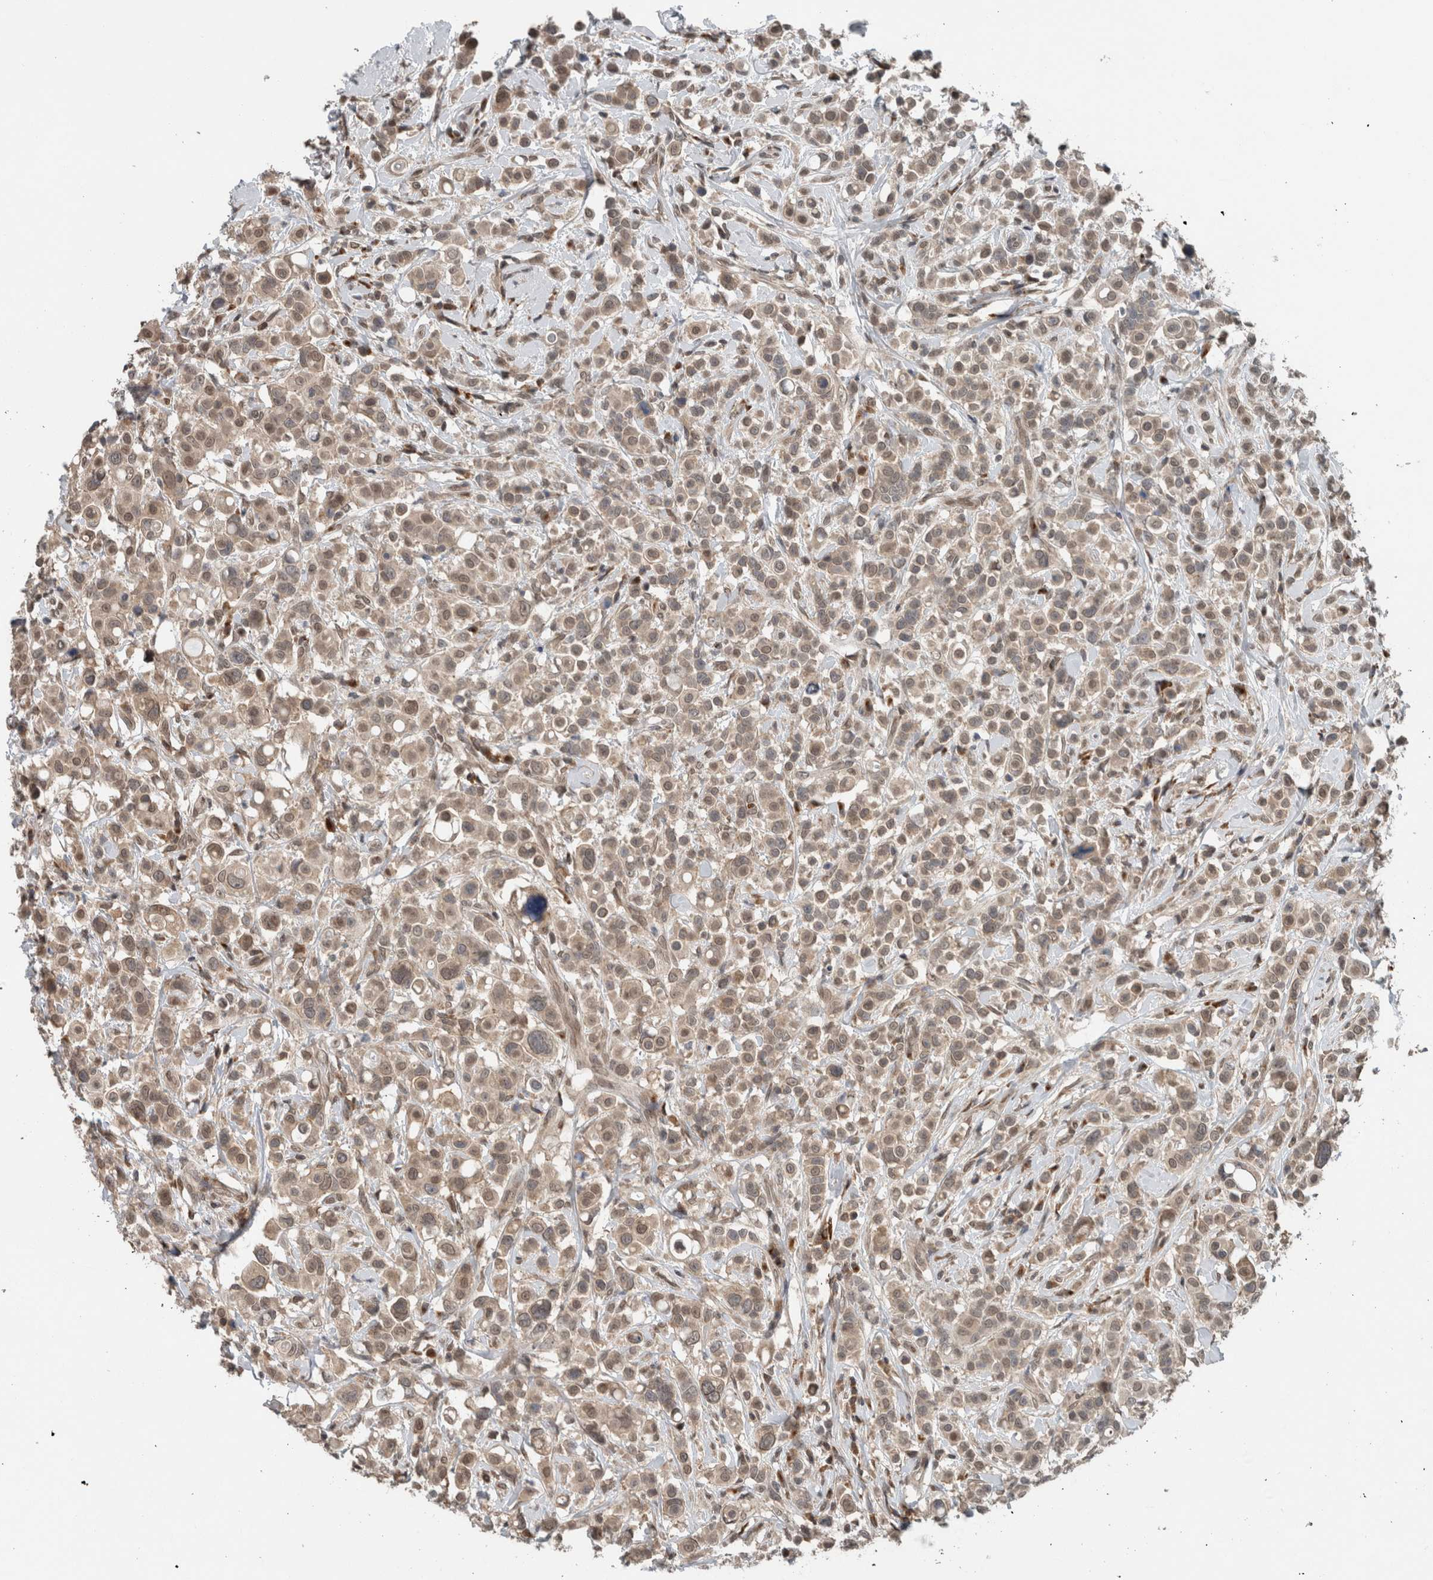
{"staining": {"intensity": "weak", "quantity": ">75%", "location": "cytoplasmic/membranous,nuclear"}, "tissue": "breast cancer", "cell_type": "Tumor cells", "image_type": "cancer", "snomed": [{"axis": "morphology", "description": "Duct carcinoma"}, {"axis": "topography", "description": "Breast"}], "caption": "Protein expression analysis of human intraductal carcinoma (breast) reveals weak cytoplasmic/membranous and nuclear positivity in approximately >75% of tumor cells.", "gene": "SPAG7", "patient": {"sex": "female", "age": 27}}